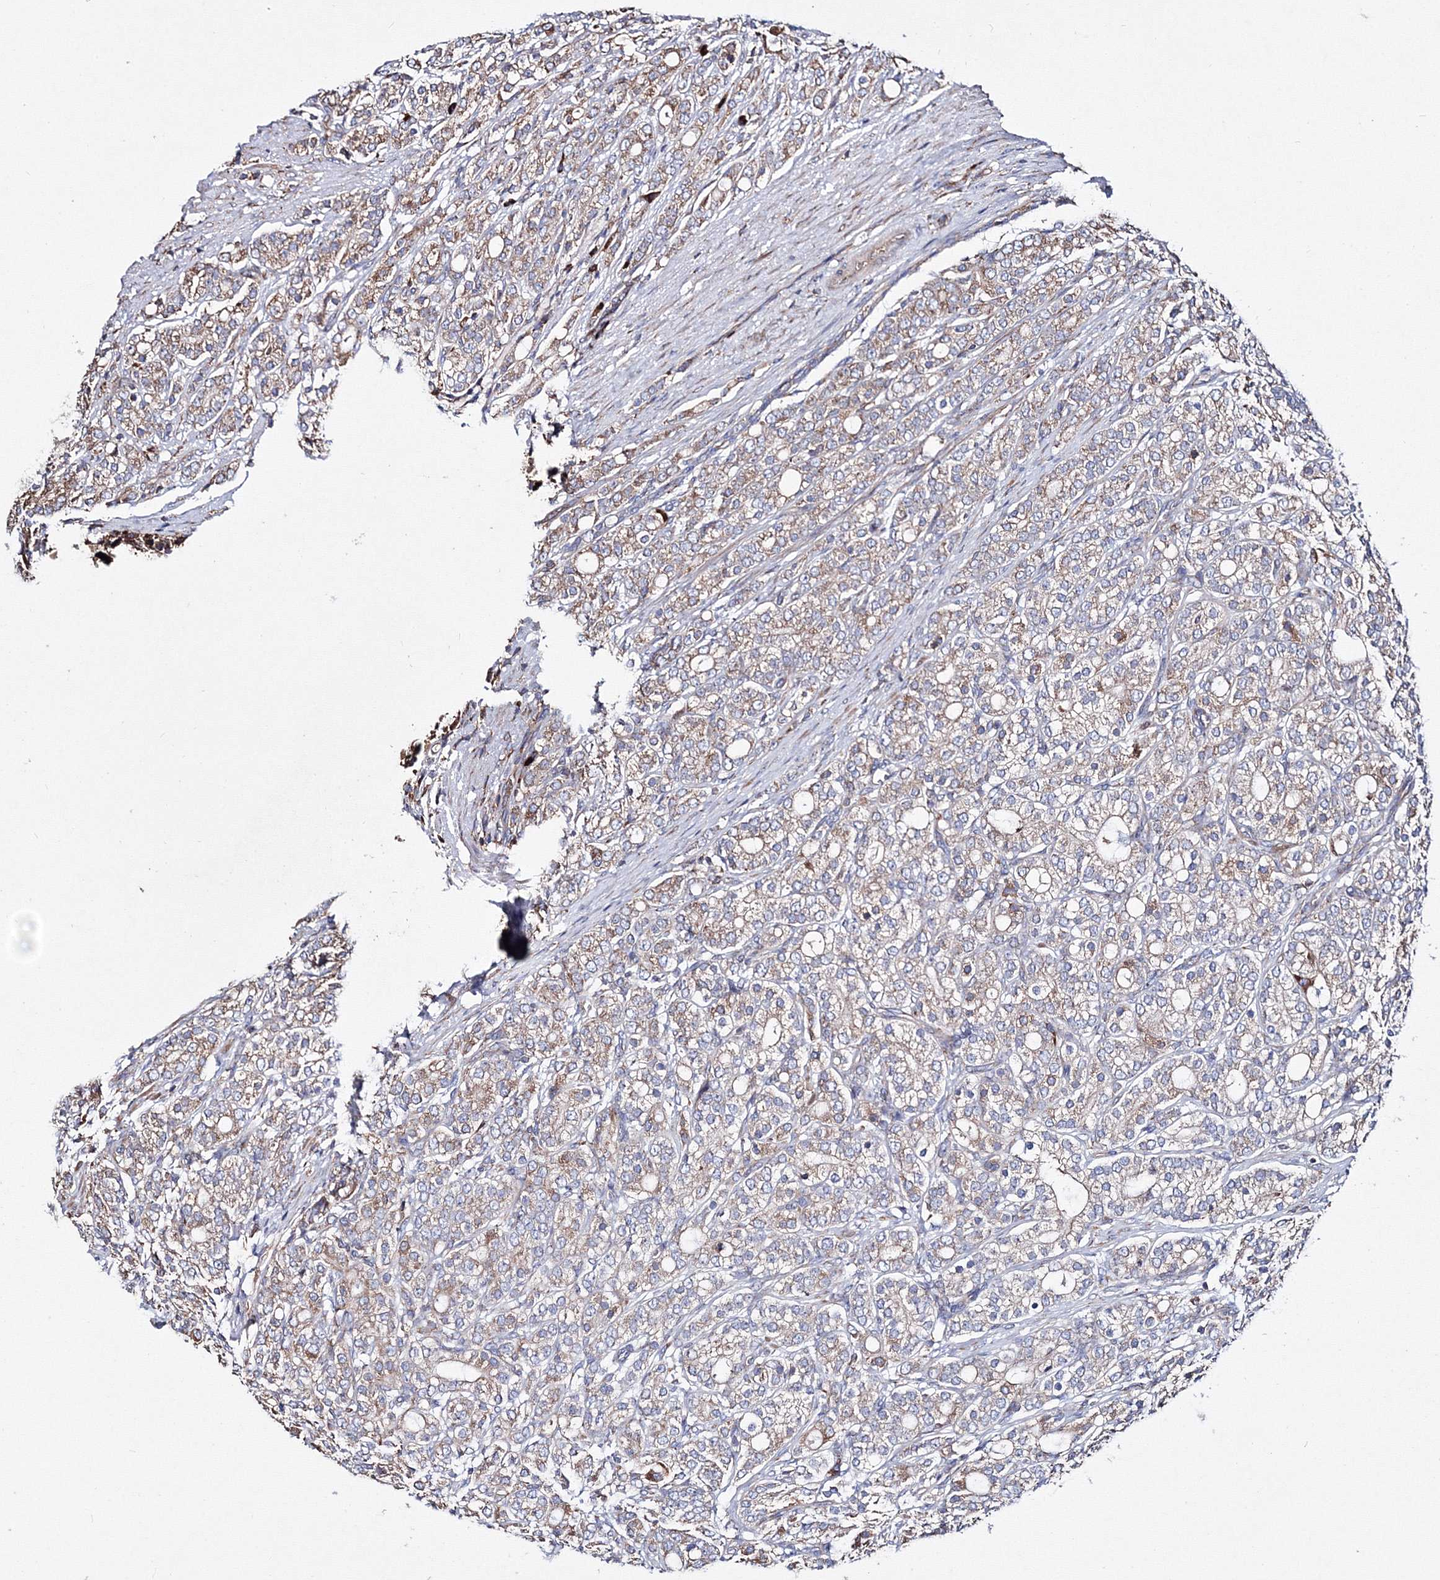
{"staining": {"intensity": "weak", "quantity": "25%-75%", "location": "cytoplasmic/membranous"}, "tissue": "prostate cancer", "cell_type": "Tumor cells", "image_type": "cancer", "snomed": [{"axis": "morphology", "description": "Adenocarcinoma, High grade"}, {"axis": "topography", "description": "Prostate"}], "caption": "Prostate adenocarcinoma (high-grade) stained for a protein reveals weak cytoplasmic/membranous positivity in tumor cells.", "gene": "VPS8", "patient": {"sex": "male", "age": 57}}